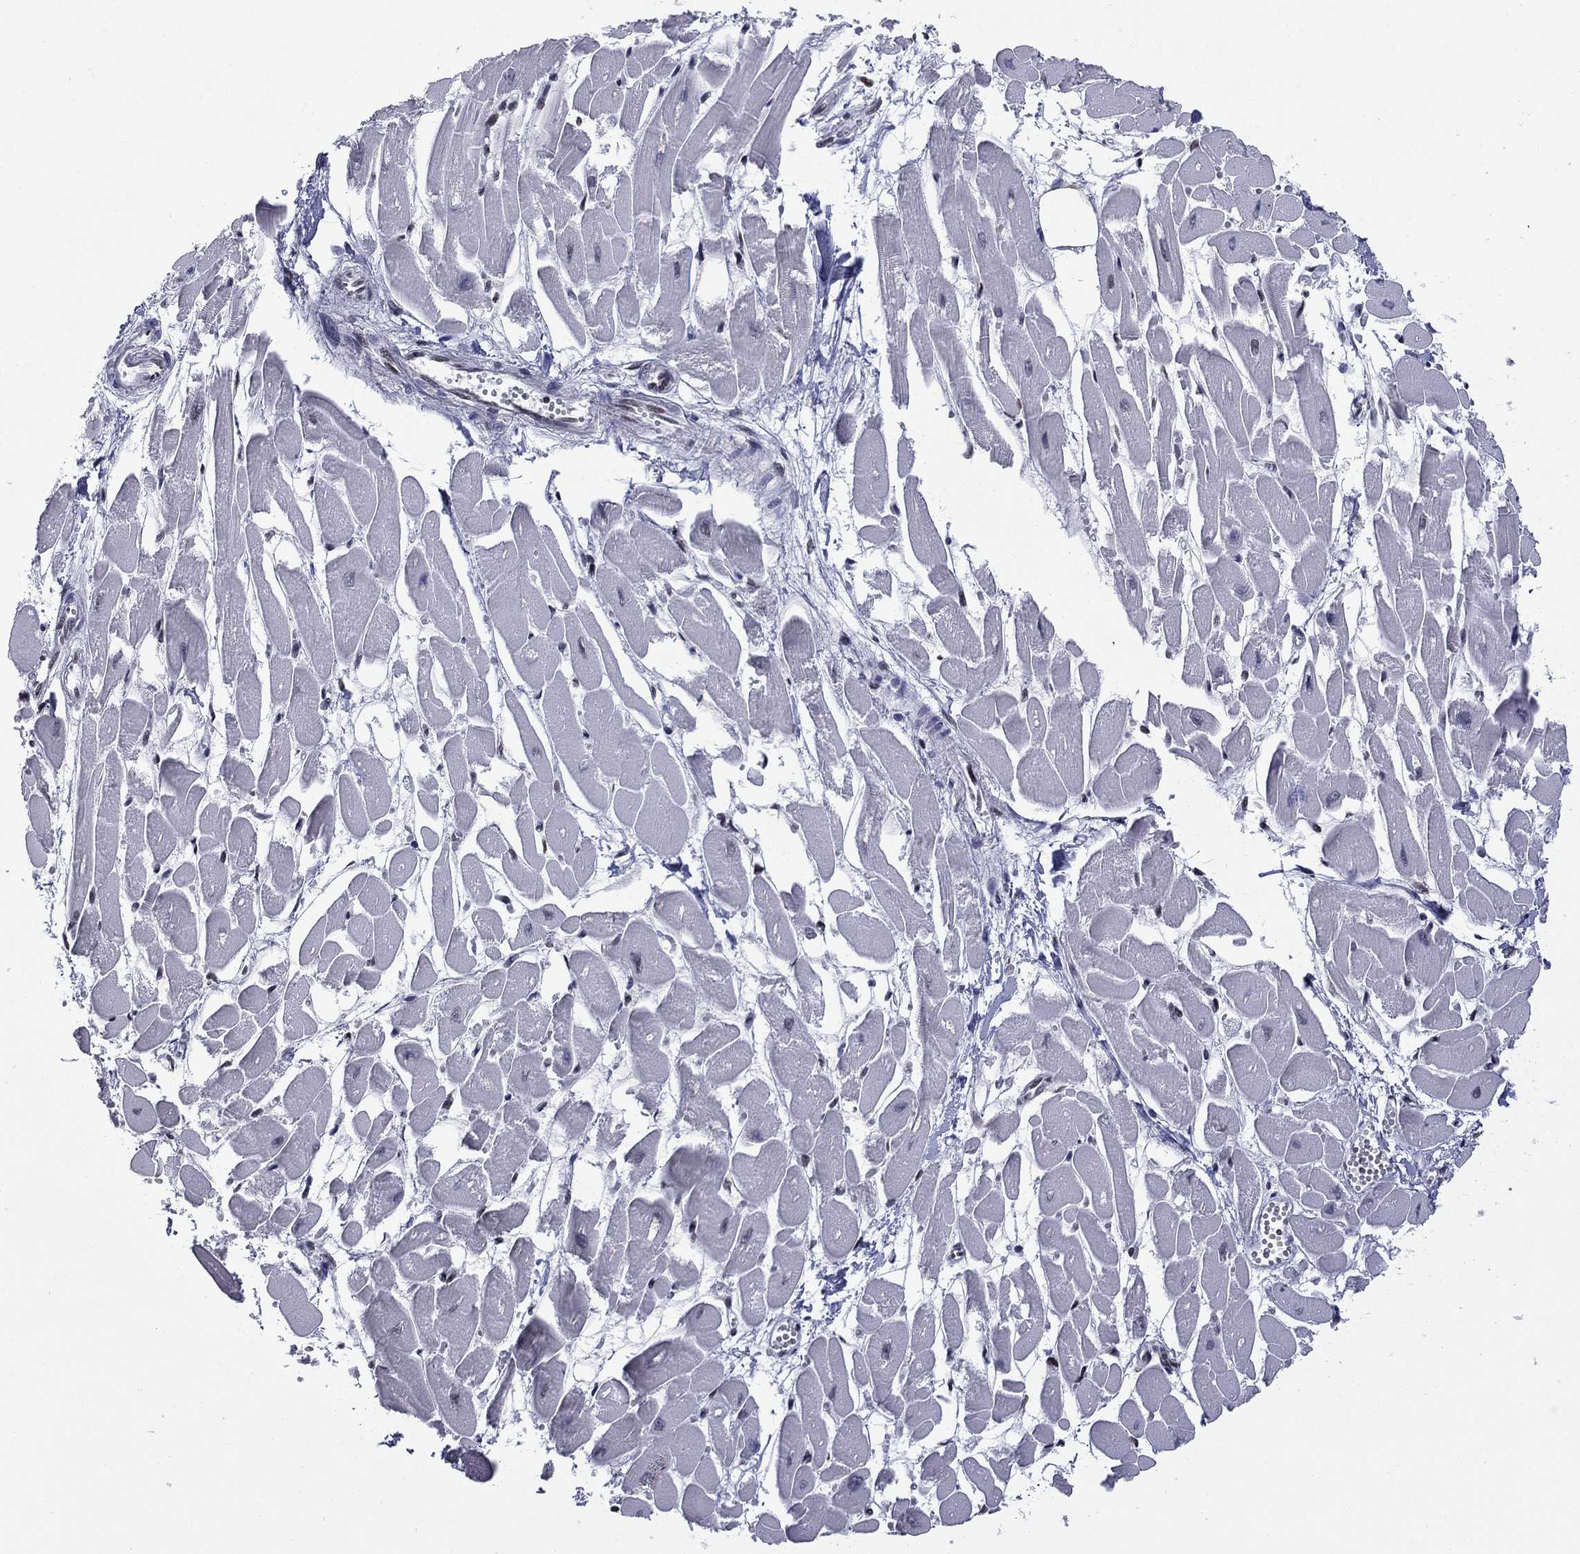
{"staining": {"intensity": "strong", "quantity": "<25%", "location": "nuclear"}, "tissue": "heart muscle", "cell_type": "Cardiomyocytes", "image_type": "normal", "snomed": [{"axis": "morphology", "description": "Normal tissue, NOS"}, {"axis": "topography", "description": "Heart"}], "caption": "The image exhibits a brown stain indicating the presence of a protein in the nuclear of cardiomyocytes in heart muscle. The protein of interest is shown in brown color, while the nuclei are stained blue.", "gene": "ETV5", "patient": {"sex": "female", "age": 52}}